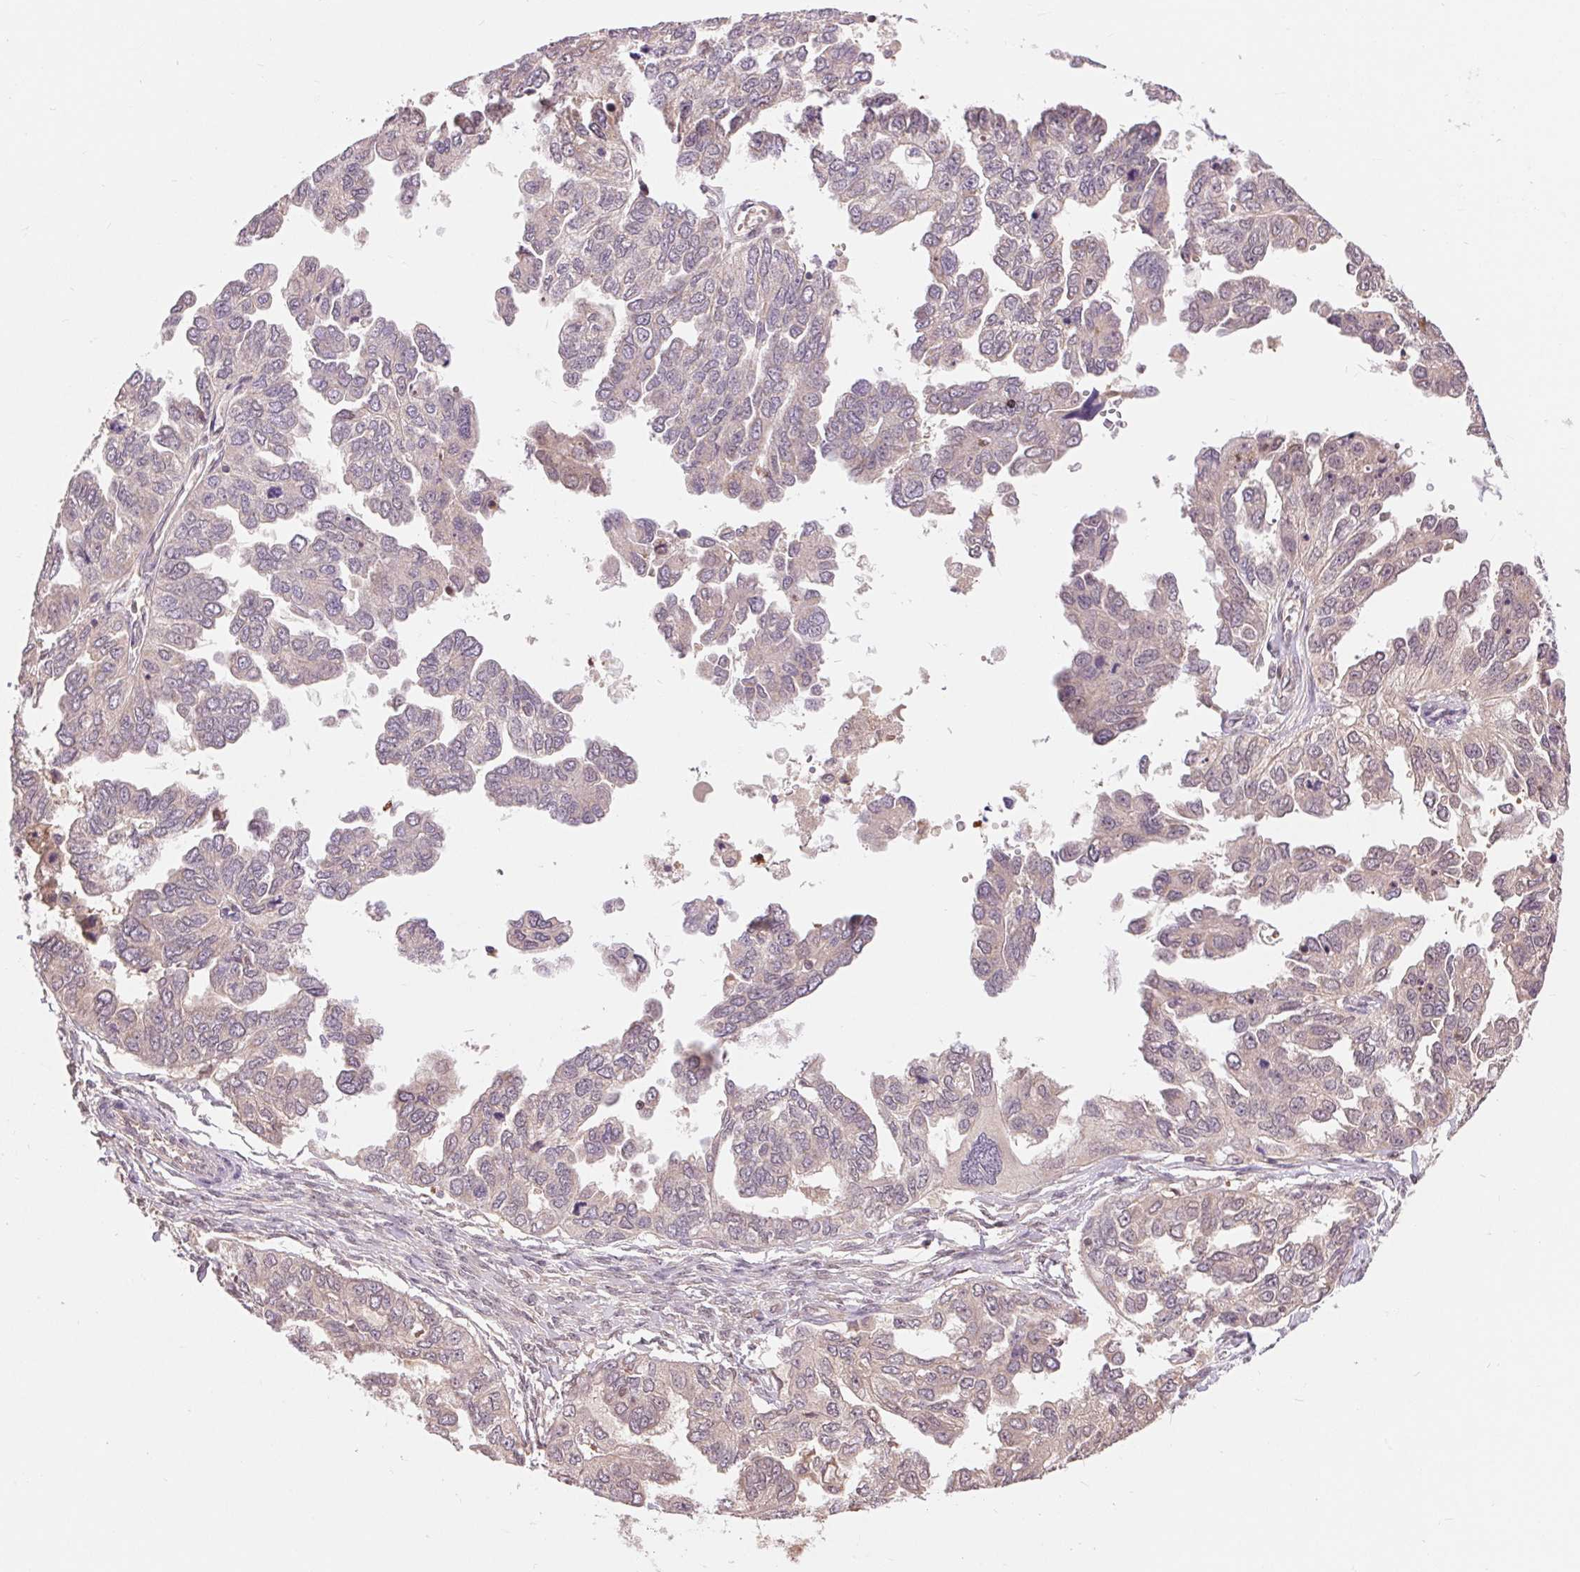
{"staining": {"intensity": "weak", "quantity": "<25%", "location": "cytoplasmic/membranous"}, "tissue": "ovarian cancer", "cell_type": "Tumor cells", "image_type": "cancer", "snomed": [{"axis": "morphology", "description": "Cystadenocarcinoma, serous, NOS"}, {"axis": "topography", "description": "Ovary"}], "caption": "Tumor cells are negative for brown protein staining in ovarian cancer (serous cystadenocarcinoma).", "gene": "TMEM273", "patient": {"sex": "female", "age": 53}}